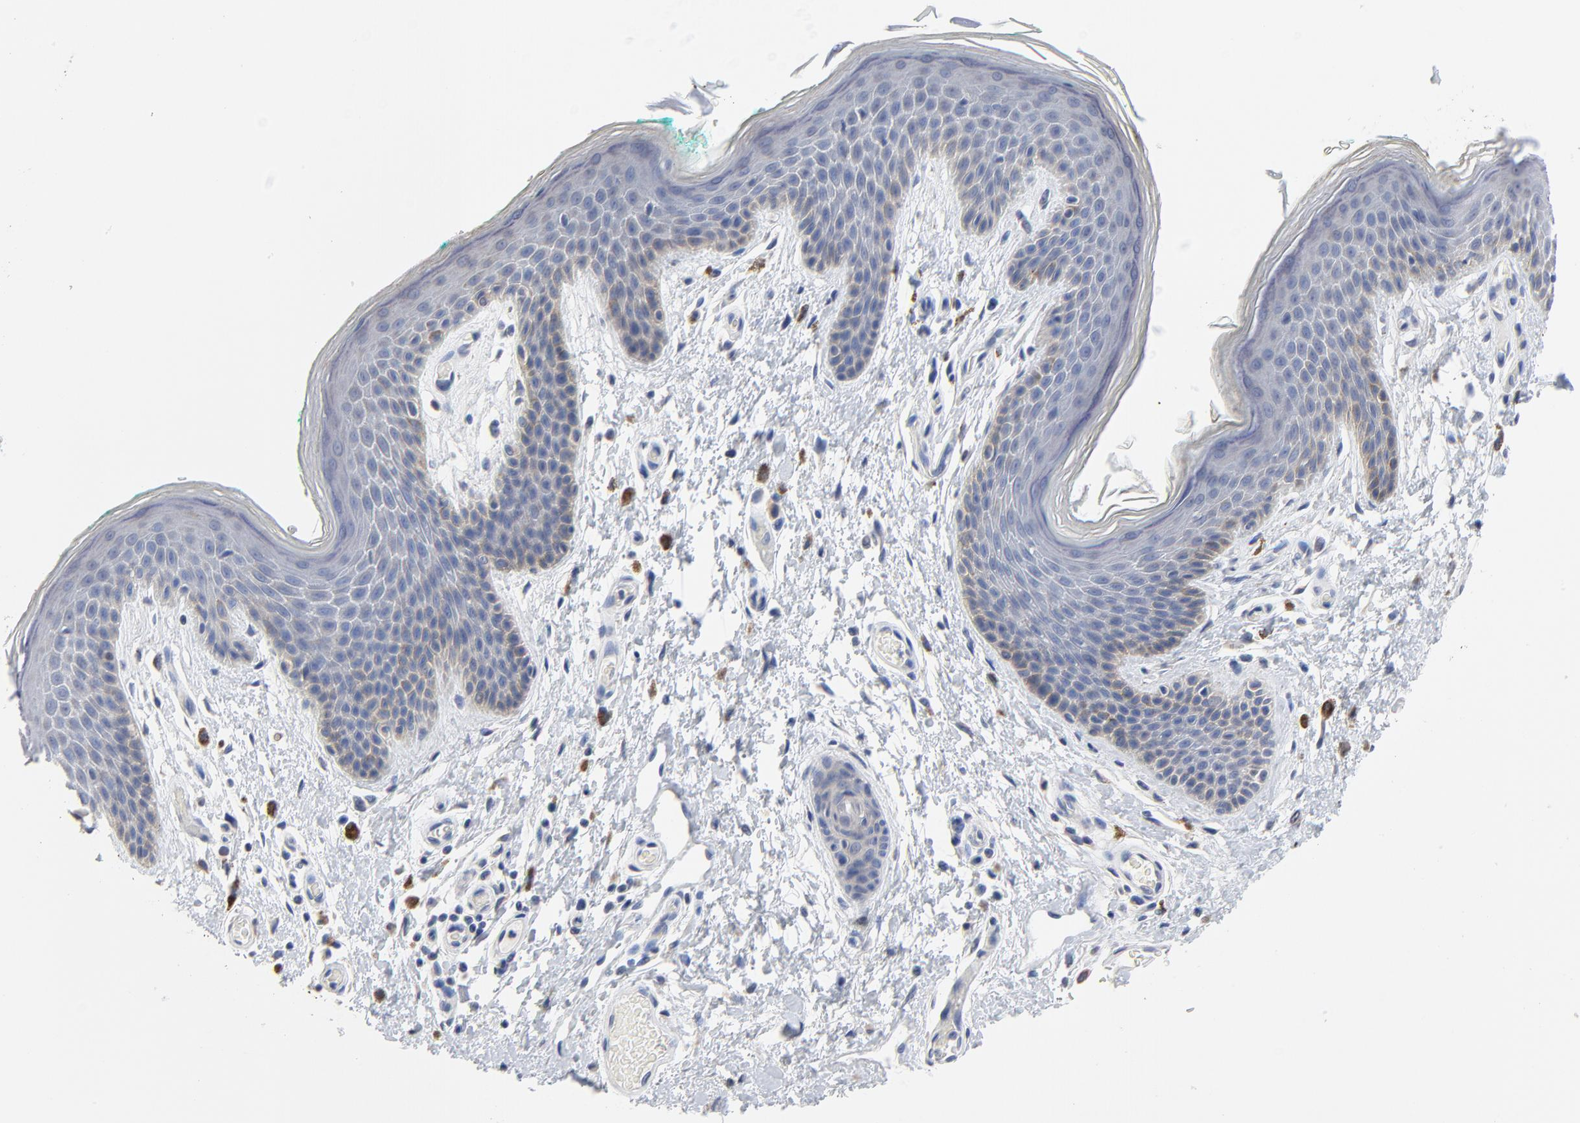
{"staining": {"intensity": "negative", "quantity": "none", "location": "none"}, "tissue": "skin", "cell_type": "Epidermal cells", "image_type": "normal", "snomed": [{"axis": "morphology", "description": "Normal tissue, NOS"}, {"axis": "topography", "description": "Anal"}], "caption": "This photomicrograph is of unremarkable skin stained with immunohistochemistry to label a protein in brown with the nuclei are counter-stained blue. There is no expression in epidermal cells.", "gene": "FBXL5", "patient": {"sex": "male", "age": 74}}